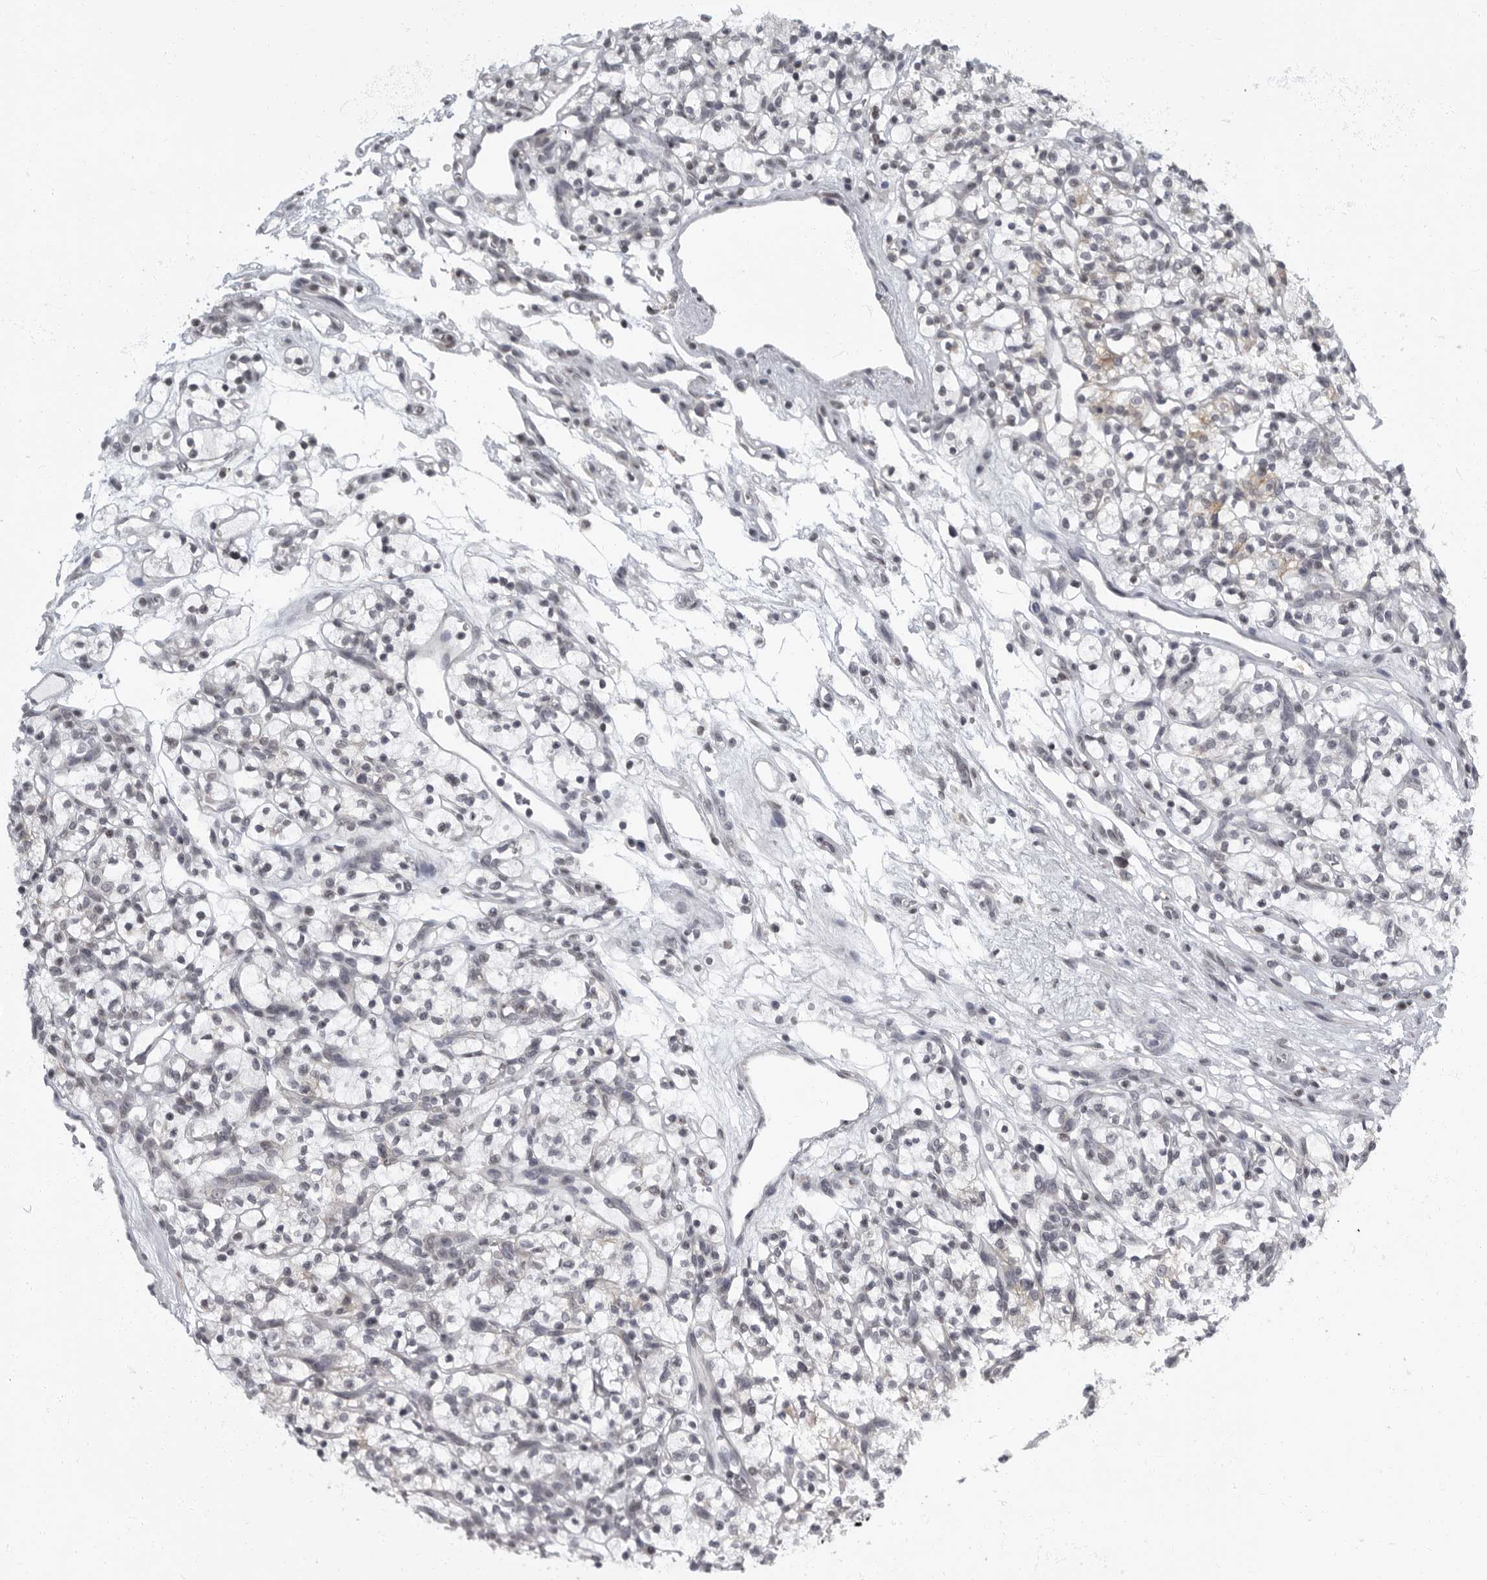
{"staining": {"intensity": "weak", "quantity": "<25%", "location": "cytoplasmic/membranous"}, "tissue": "renal cancer", "cell_type": "Tumor cells", "image_type": "cancer", "snomed": [{"axis": "morphology", "description": "Adenocarcinoma, NOS"}, {"axis": "topography", "description": "Kidney"}], "caption": "Immunohistochemical staining of human renal adenocarcinoma reveals no significant positivity in tumor cells.", "gene": "EVI5", "patient": {"sex": "female", "age": 57}}